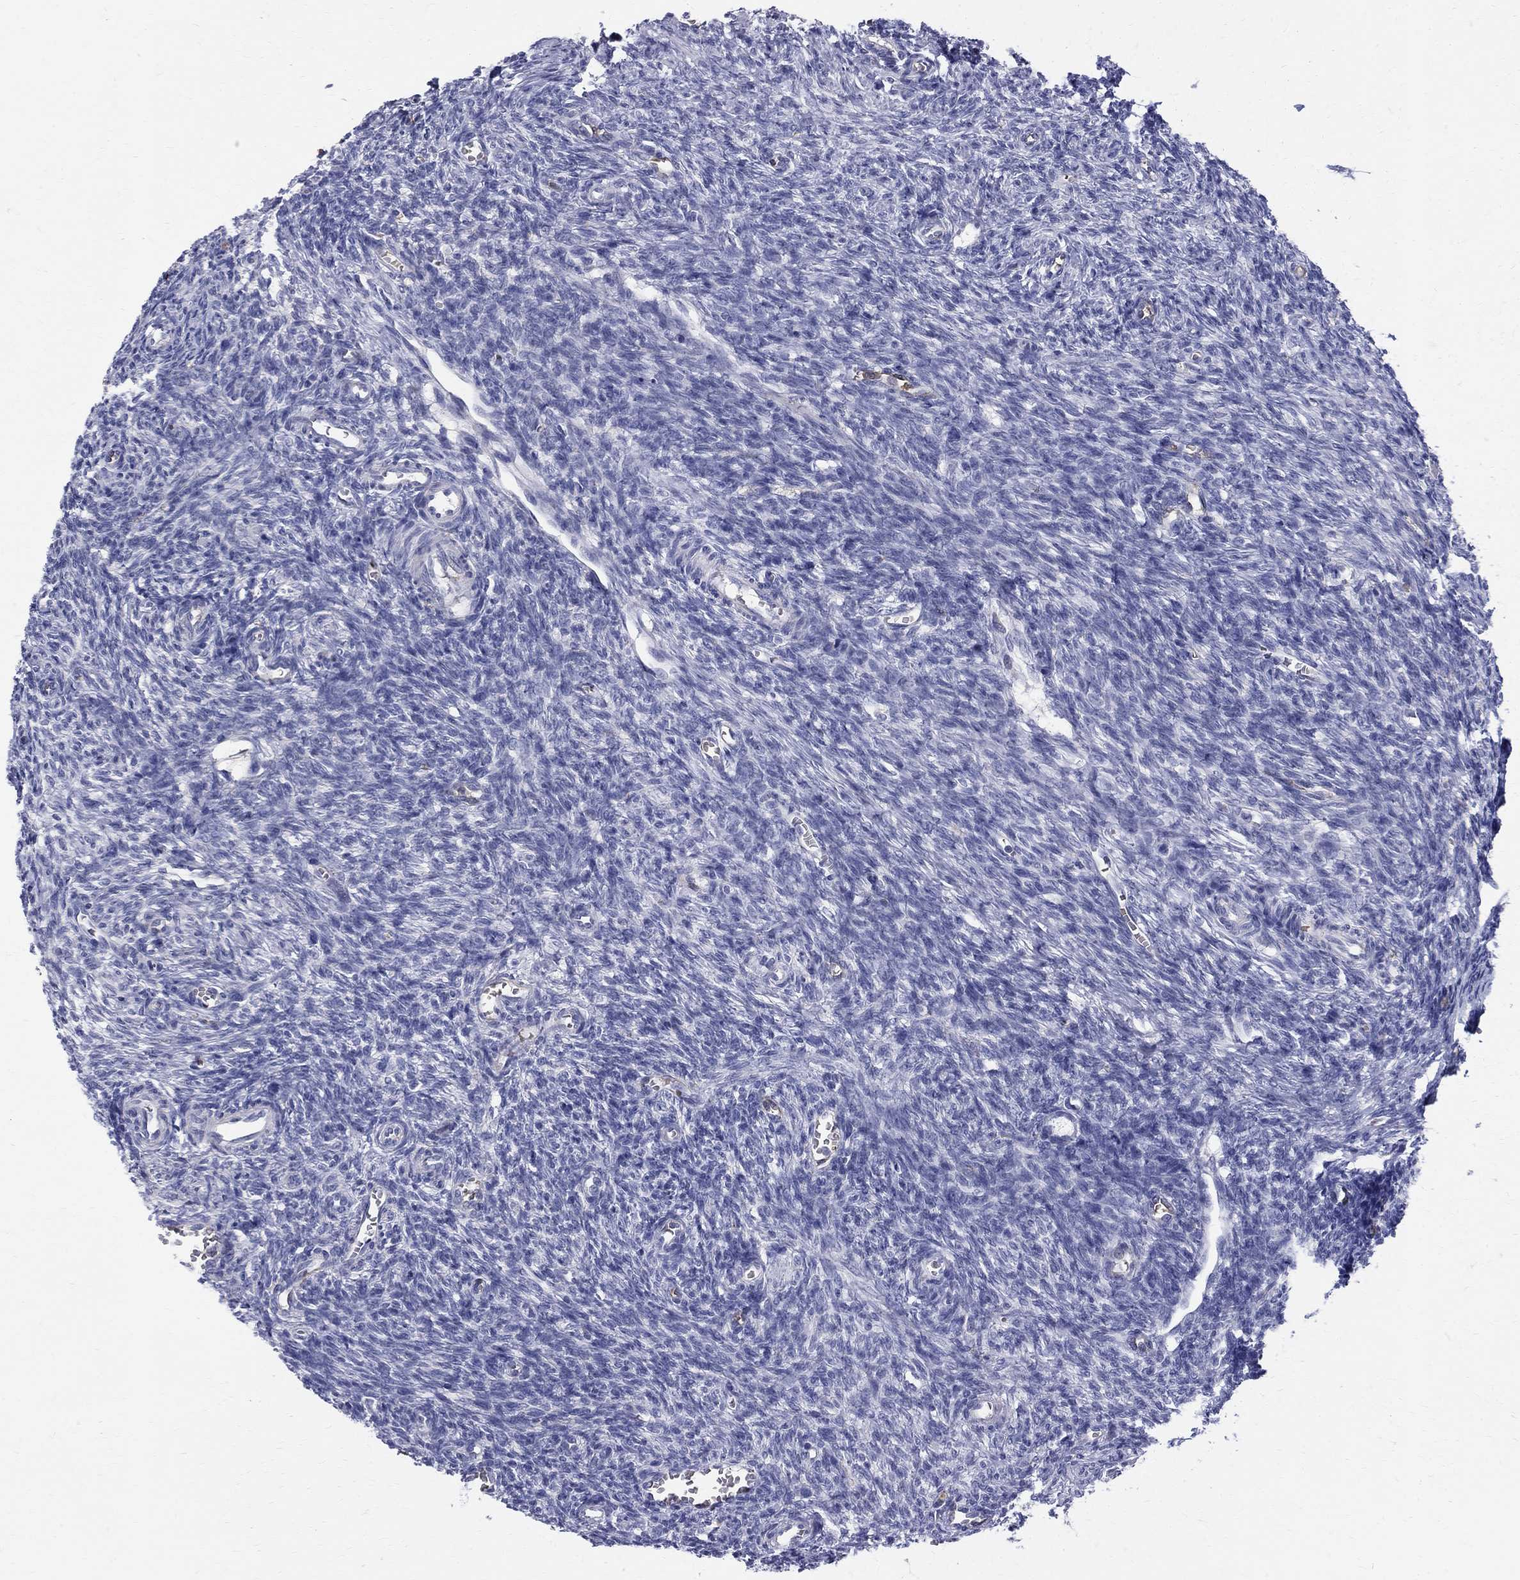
{"staining": {"intensity": "negative", "quantity": "none", "location": "none"}, "tissue": "ovary", "cell_type": "Follicle cells", "image_type": "normal", "snomed": [{"axis": "morphology", "description": "Normal tissue, NOS"}, {"axis": "topography", "description": "Ovary"}], "caption": "Follicle cells show no significant positivity in unremarkable ovary.", "gene": "AGER", "patient": {"sex": "female", "age": 27}}